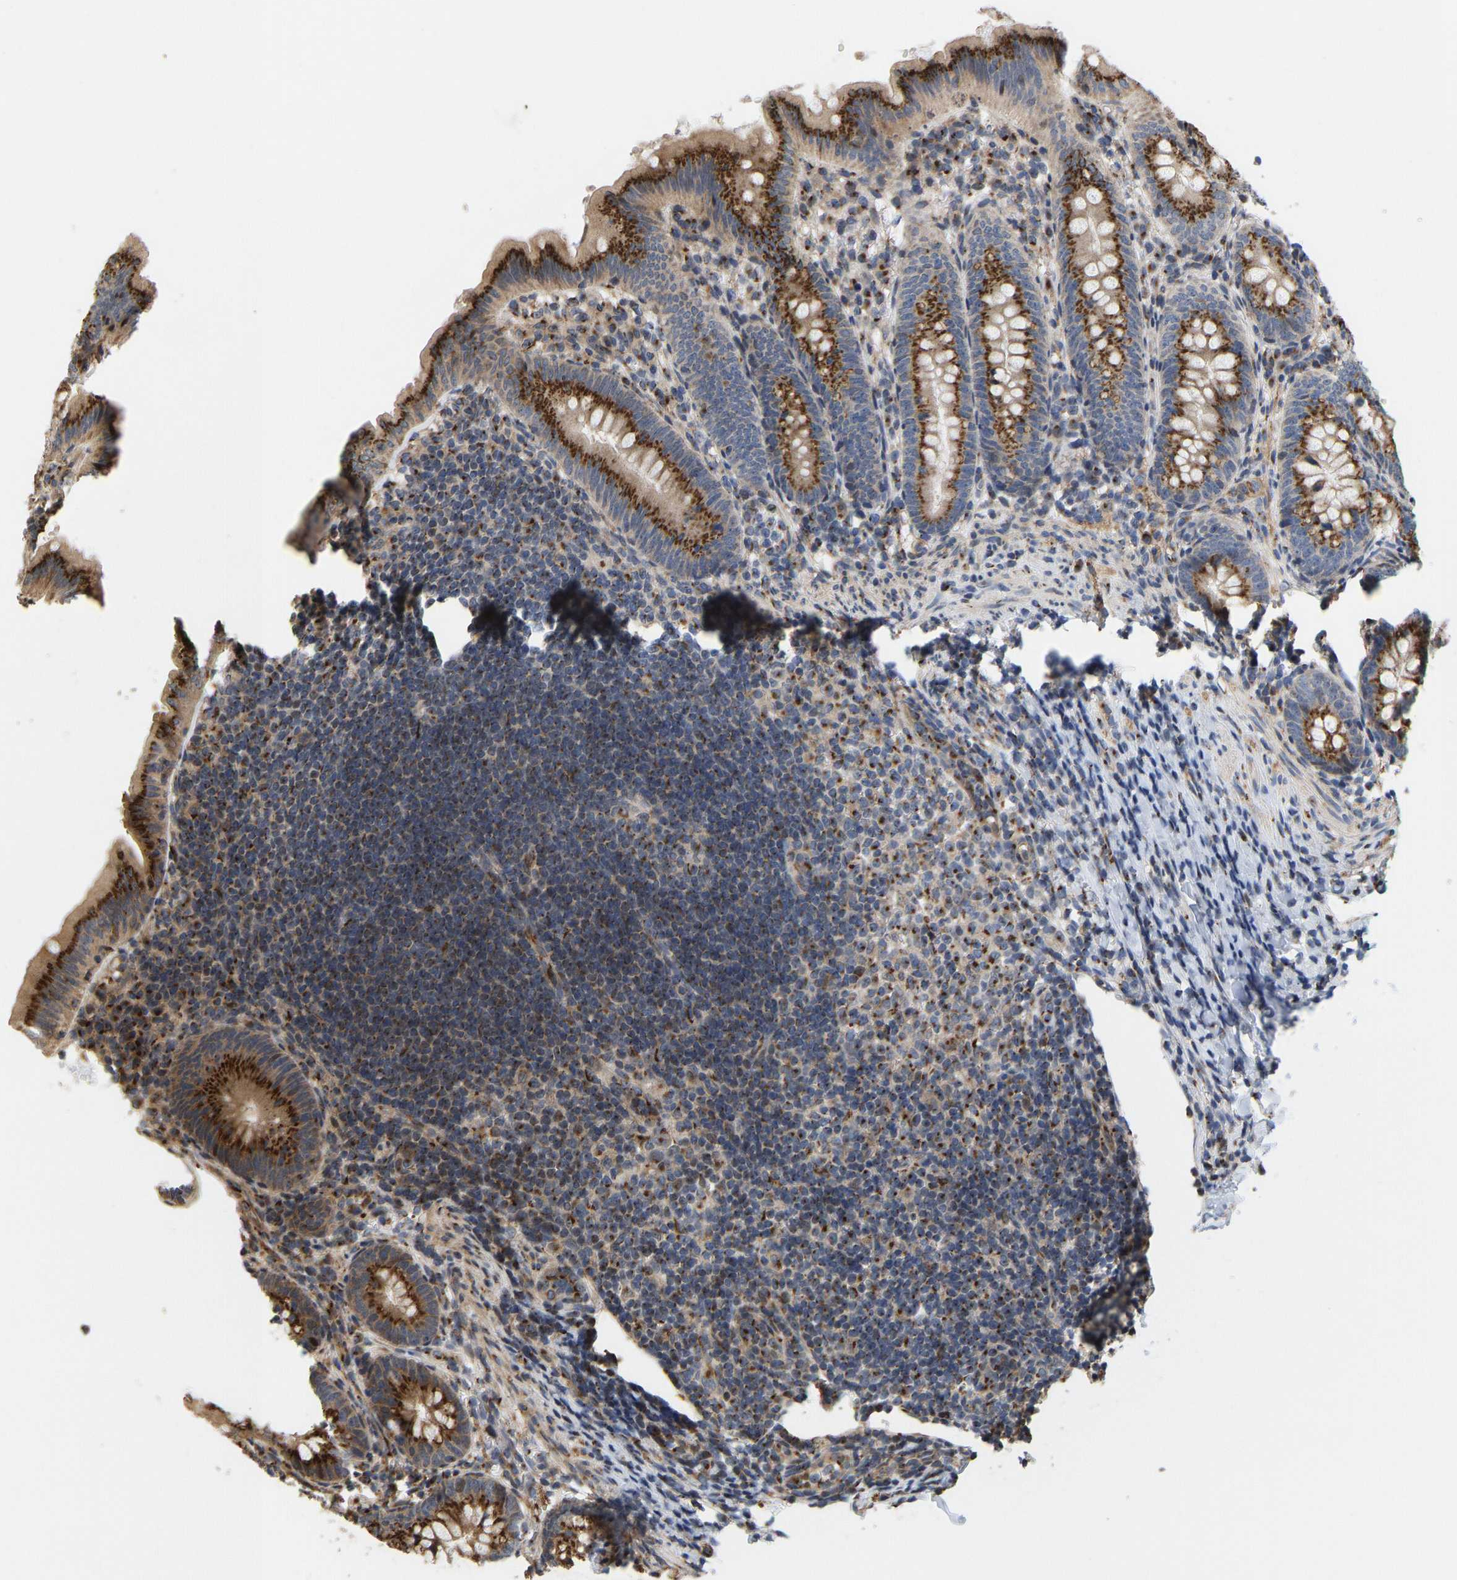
{"staining": {"intensity": "strong", "quantity": ">75%", "location": "cytoplasmic/membranous"}, "tissue": "appendix", "cell_type": "Glandular cells", "image_type": "normal", "snomed": [{"axis": "morphology", "description": "Normal tissue, NOS"}, {"axis": "topography", "description": "Appendix"}], "caption": "This is a histology image of IHC staining of normal appendix, which shows strong staining in the cytoplasmic/membranous of glandular cells.", "gene": "YIPF4", "patient": {"sex": "male", "age": 1}}